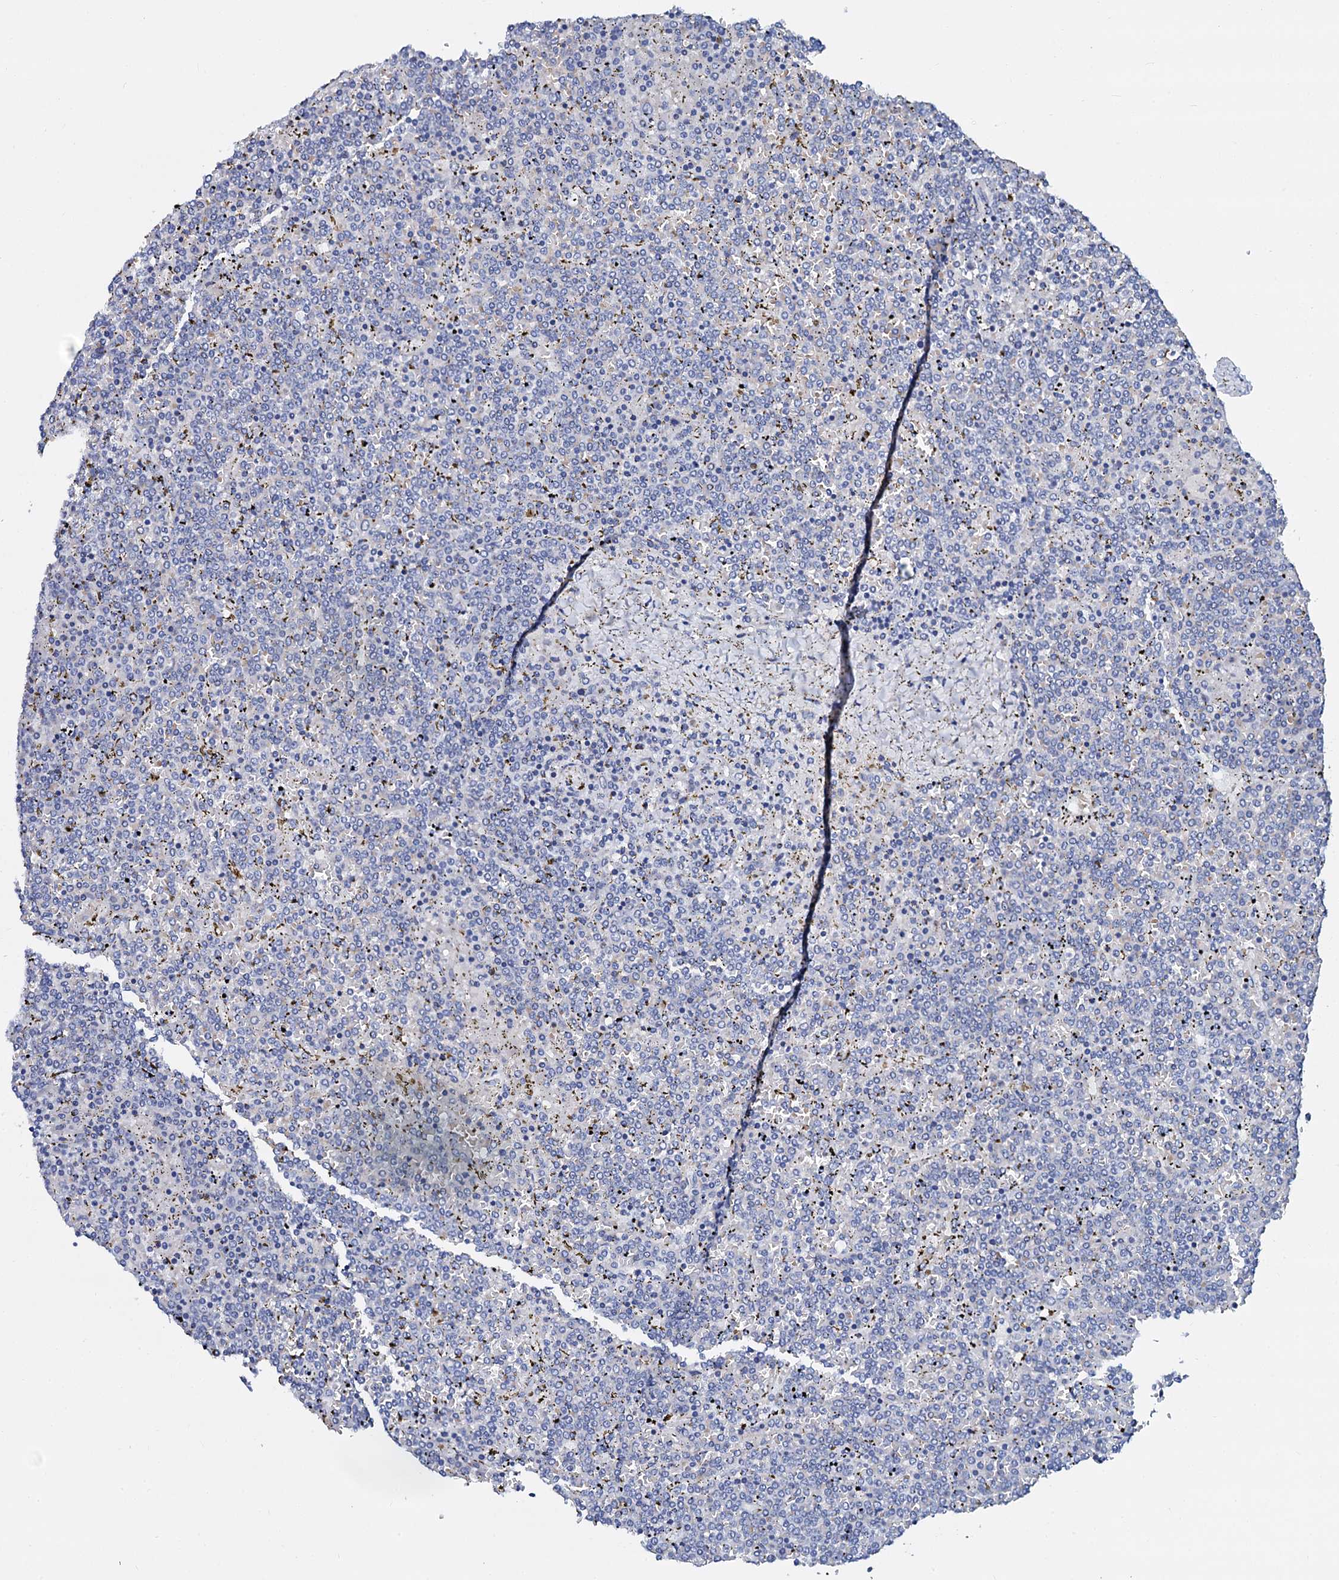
{"staining": {"intensity": "negative", "quantity": "none", "location": "none"}, "tissue": "lymphoma", "cell_type": "Tumor cells", "image_type": "cancer", "snomed": [{"axis": "morphology", "description": "Malignant lymphoma, non-Hodgkin's type, Low grade"}, {"axis": "topography", "description": "Spleen"}], "caption": "Human lymphoma stained for a protein using immunohistochemistry (IHC) demonstrates no positivity in tumor cells.", "gene": "SLC37A4", "patient": {"sex": "female", "age": 19}}